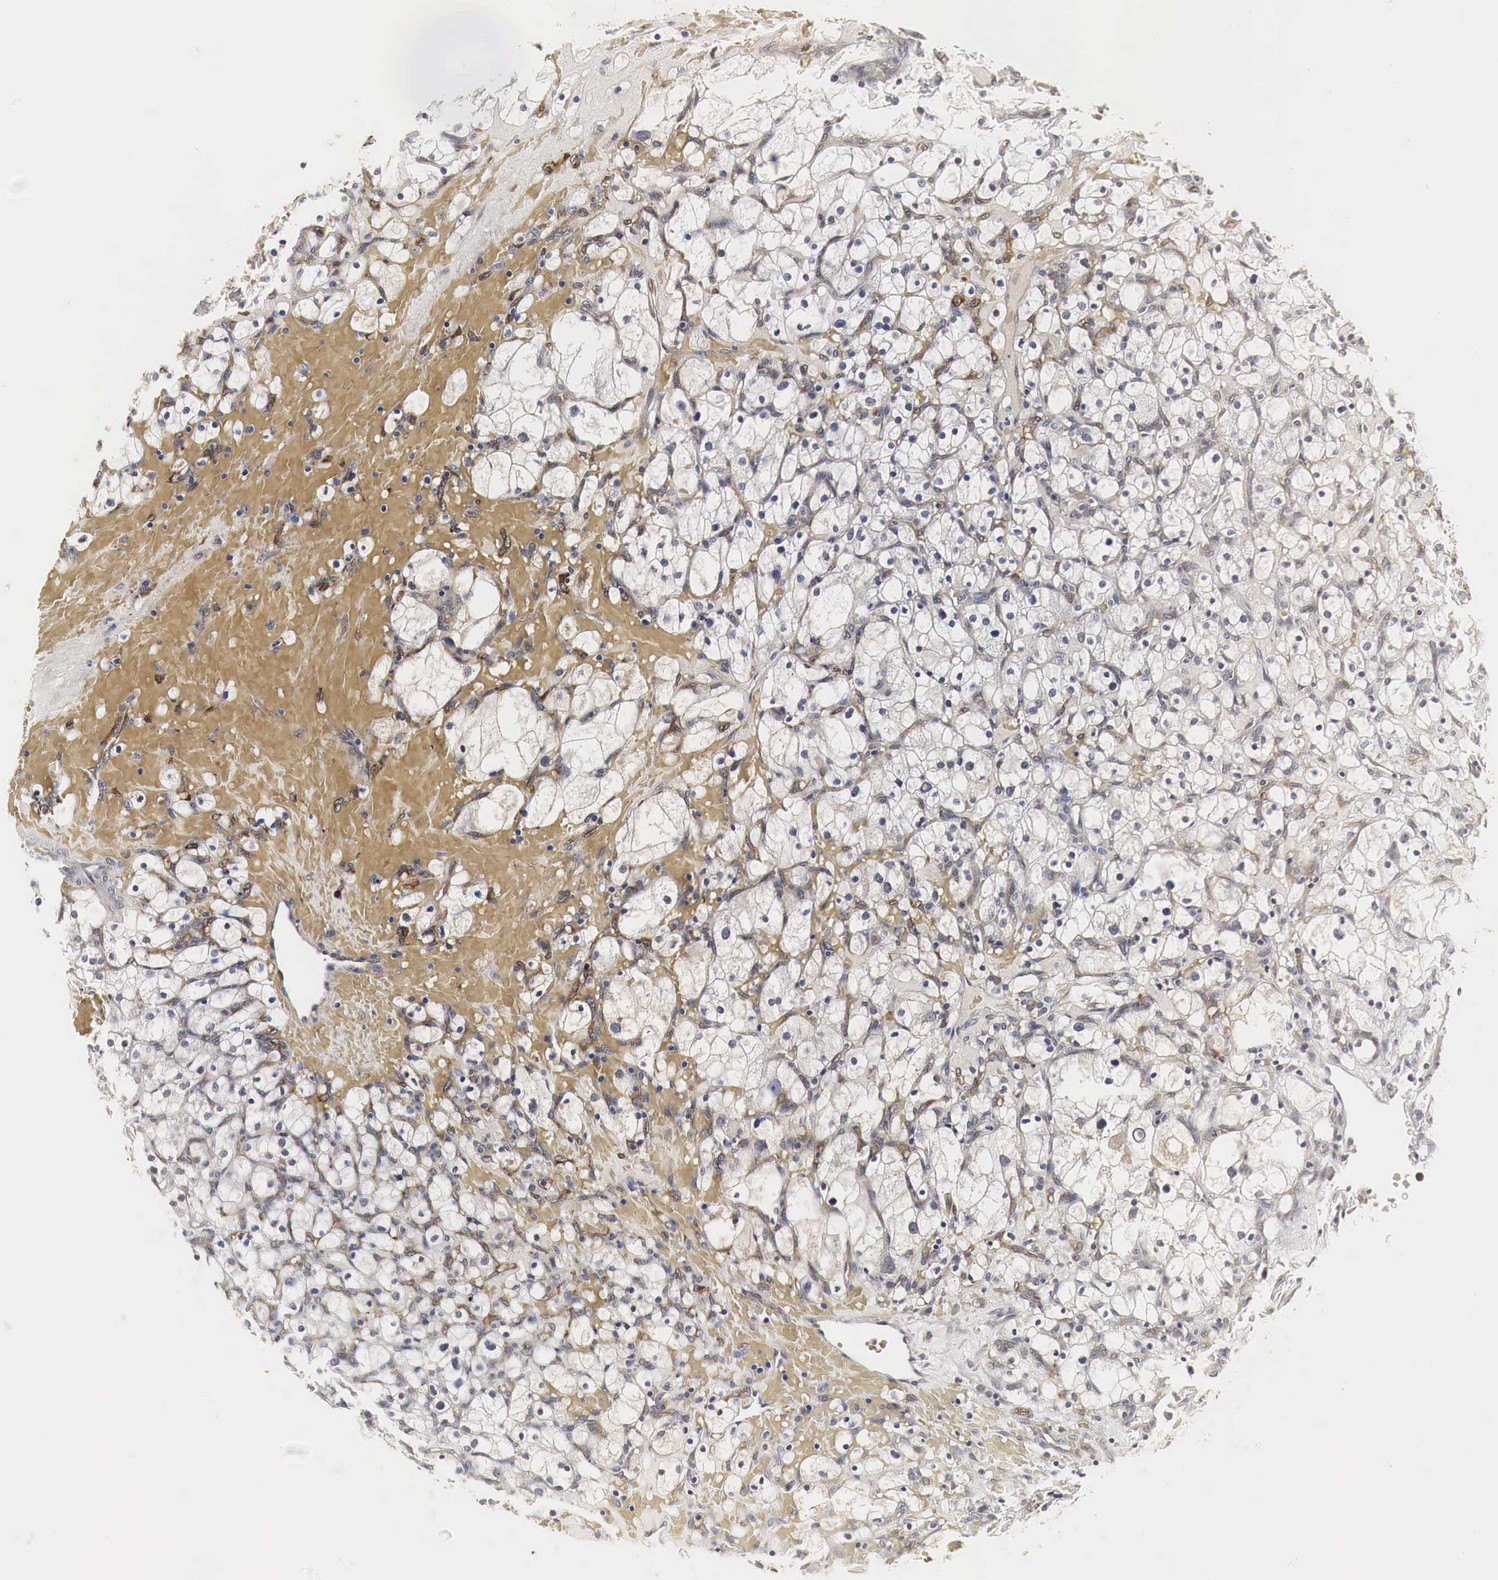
{"staining": {"intensity": "weak", "quantity": "<25%", "location": "cytoplasmic/membranous"}, "tissue": "renal cancer", "cell_type": "Tumor cells", "image_type": "cancer", "snomed": [{"axis": "morphology", "description": "Adenocarcinoma, NOS"}, {"axis": "topography", "description": "Kidney"}], "caption": "High power microscopy histopathology image of an immunohistochemistry (IHC) image of adenocarcinoma (renal), revealing no significant expression in tumor cells.", "gene": "SPIN1", "patient": {"sex": "female", "age": 83}}